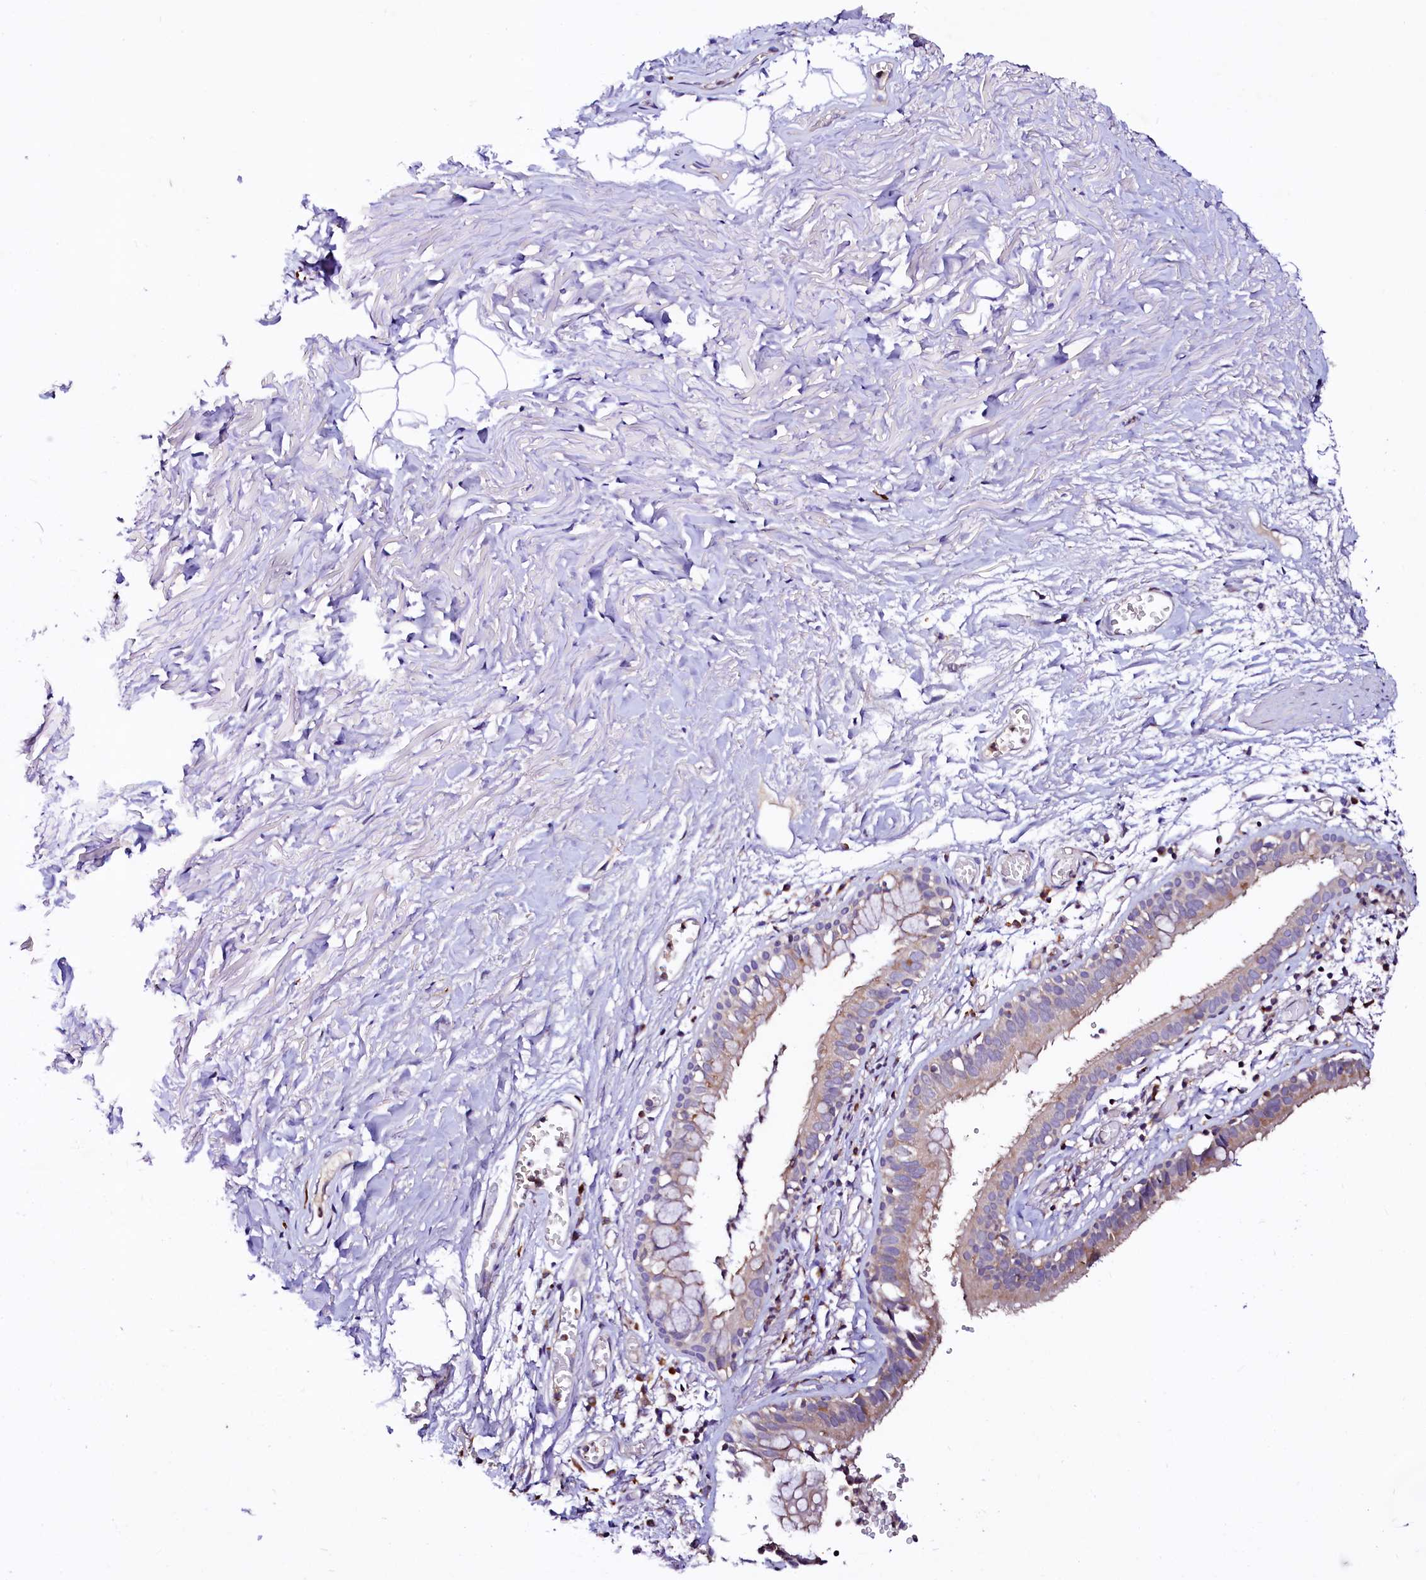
{"staining": {"intensity": "weak", "quantity": ">75%", "location": "cytoplasmic/membranous"}, "tissue": "bronchus", "cell_type": "Respiratory epithelial cells", "image_type": "normal", "snomed": [{"axis": "morphology", "description": "Normal tissue, NOS"}, {"axis": "topography", "description": "Bronchus"}, {"axis": "topography", "description": "Lung"}], "caption": "Weak cytoplasmic/membranous protein expression is present in about >75% of respiratory epithelial cells in bronchus.", "gene": "ST3GAL1", "patient": {"sex": "male", "age": 56}}